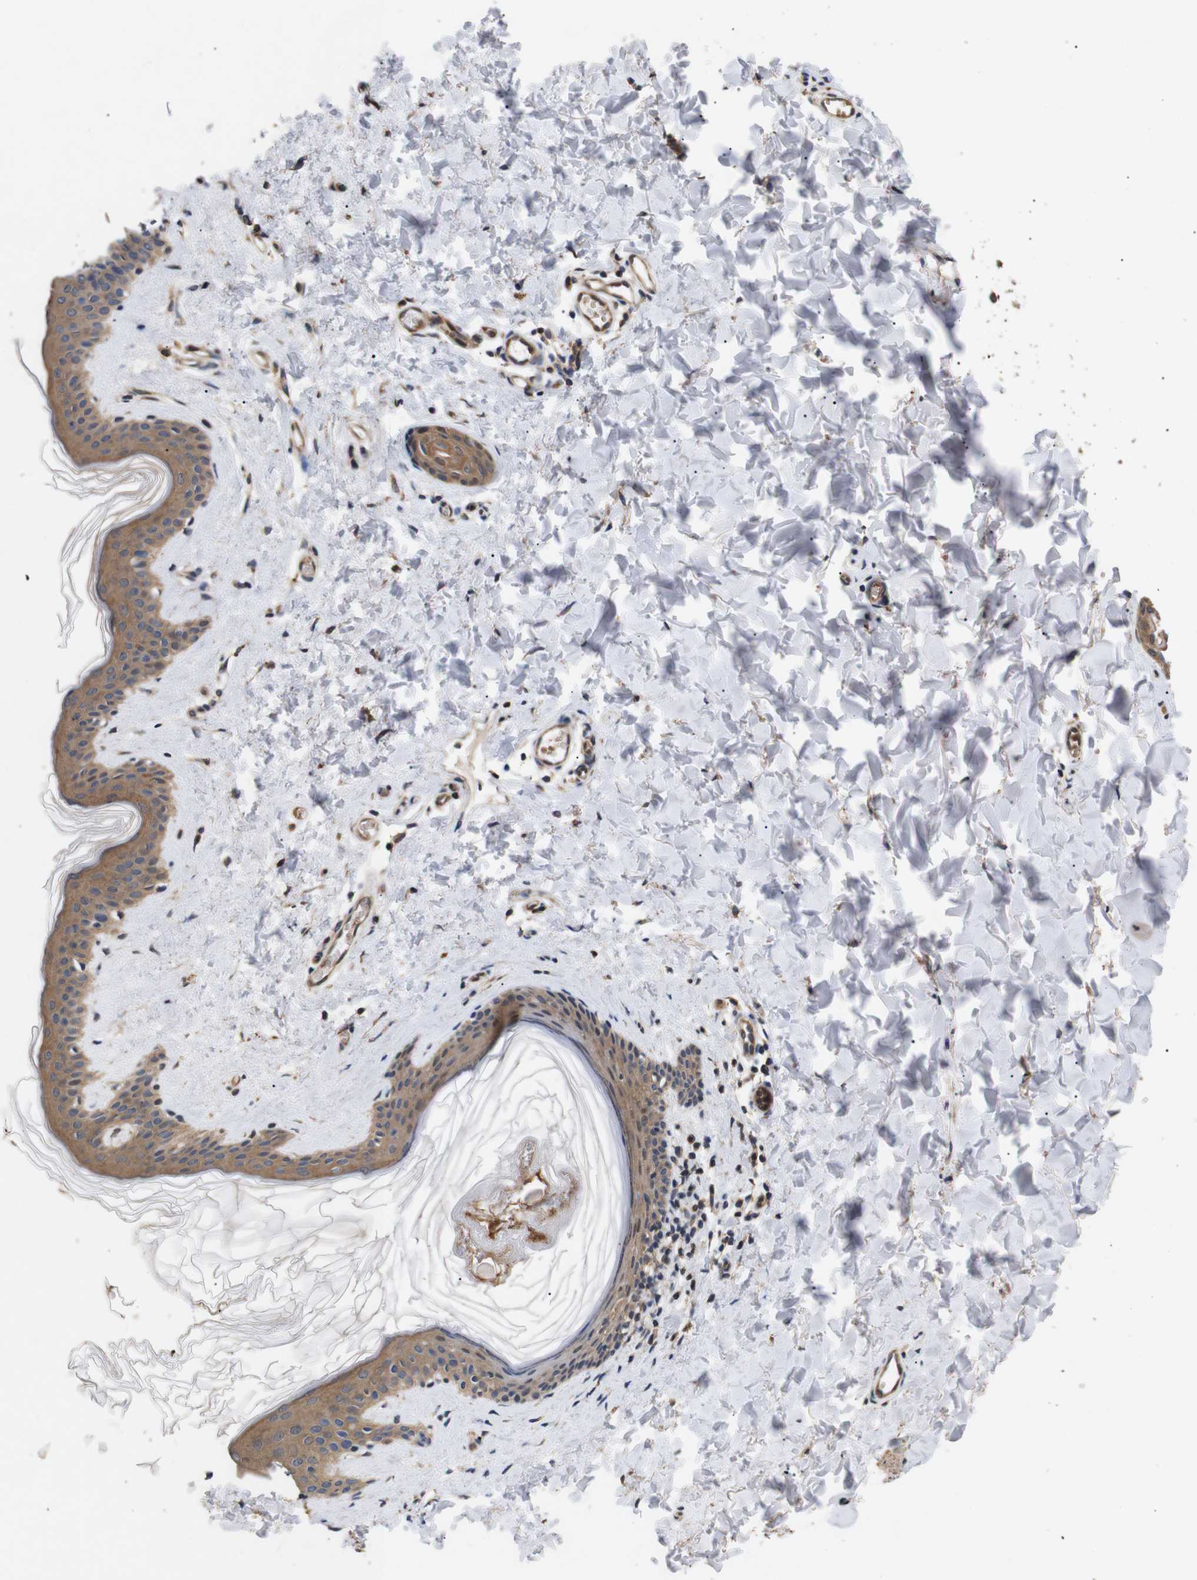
{"staining": {"intensity": "weak", "quantity": "25%-75%", "location": "cytoplasmic/membranous"}, "tissue": "skin", "cell_type": "Fibroblasts", "image_type": "normal", "snomed": [{"axis": "morphology", "description": "Normal tissue, NOS"}, {"axis": "topography", "description": "Skin"}], "caption": "Immunohistochemistry (IHC) (DAB (3,3'-diaminobenzidine)) staining of unremarkable human skin exhibits weak cytoplasmic/membranous protein staining in about 25%-75% of fibroblasts.", "gene": "DDR1", "patient": {"sex": "female", "age": 41}}